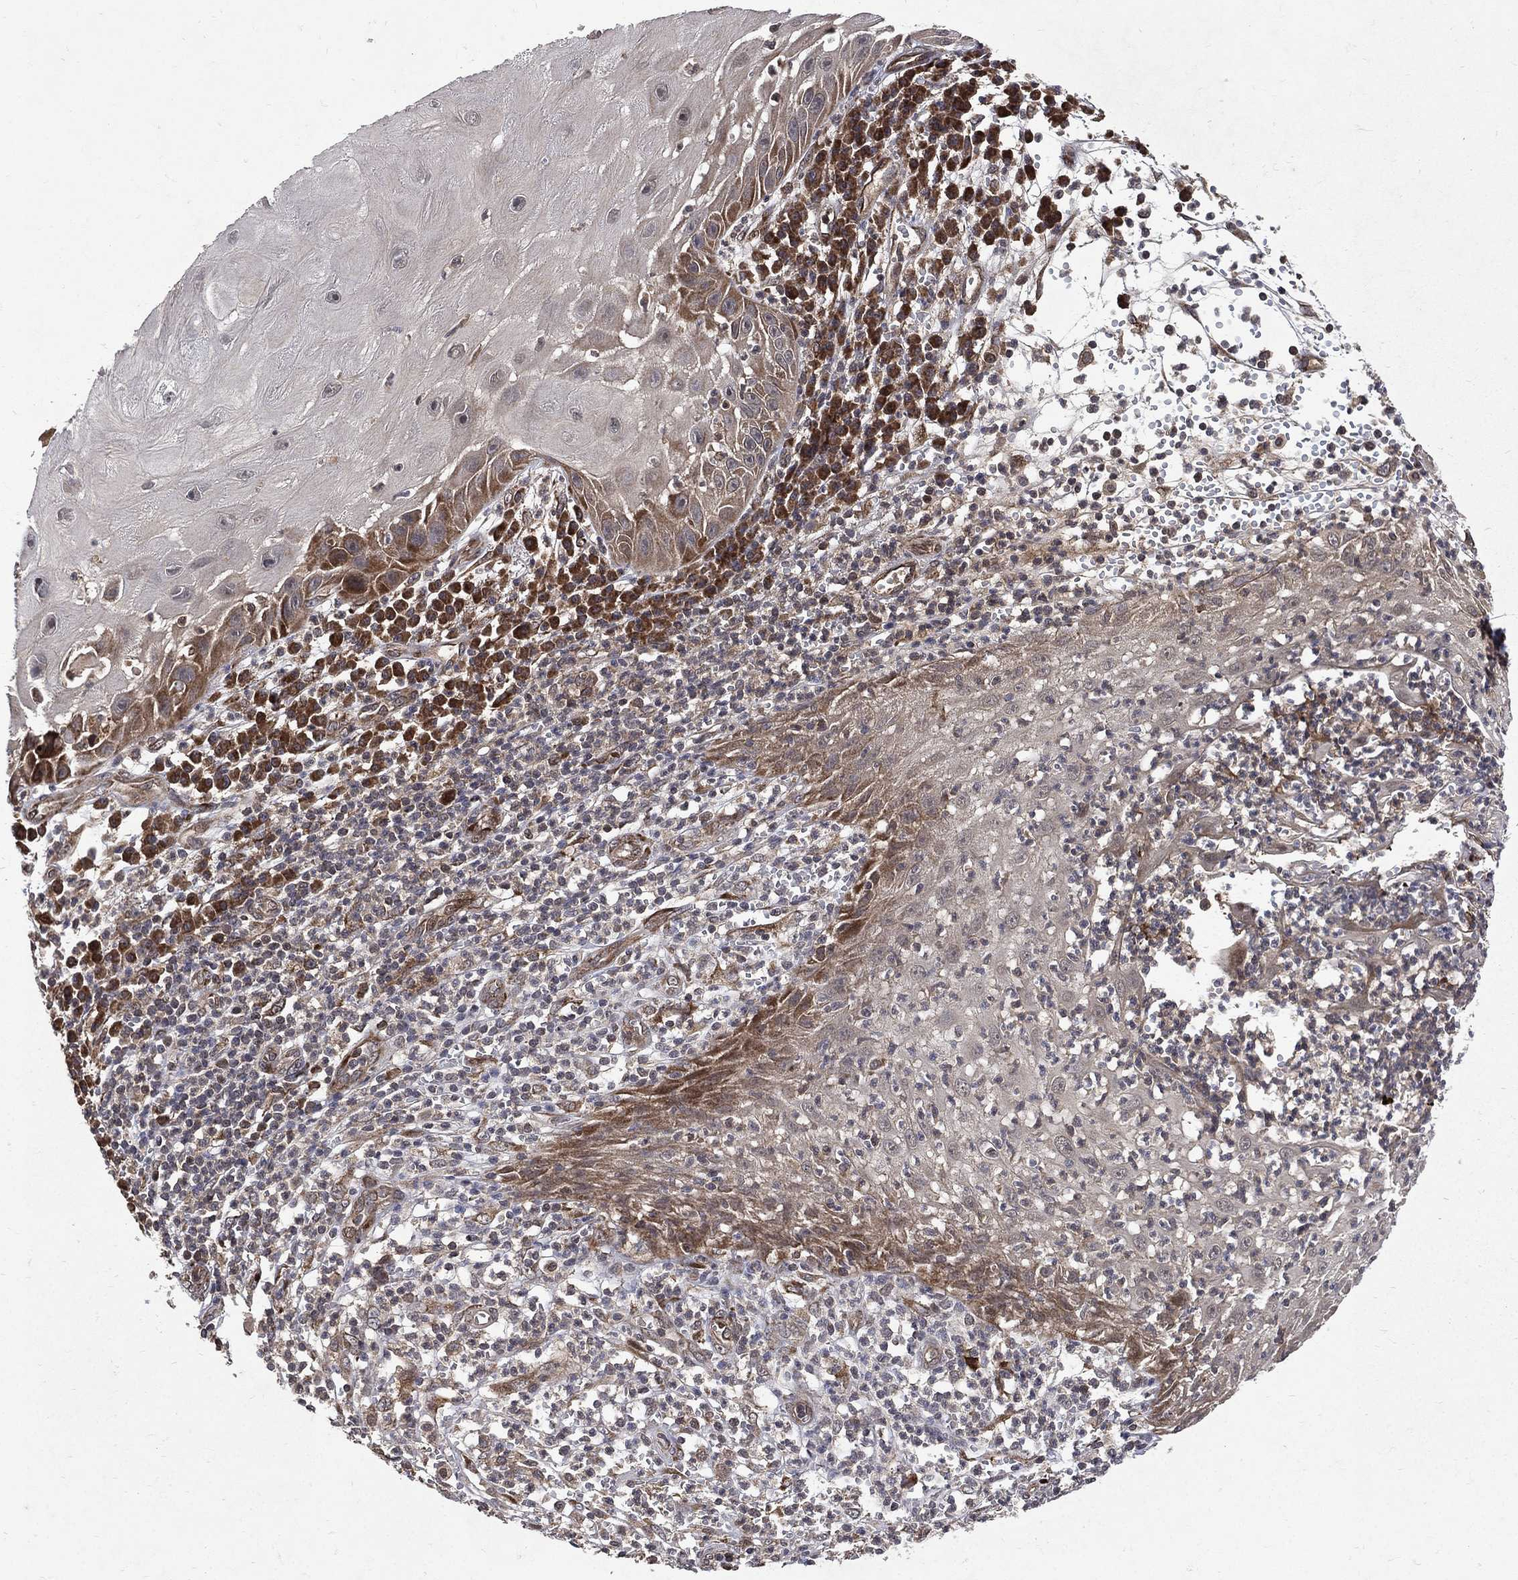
{"staining": {"intensity": "strong", "quantity": "<25%", "location": "cytoplasmic/membranous"}, "tissue": "skin cancer", "cell_type": "Tumor cells", "image_type": "cancer", "snomed": [{"axis": "morphology", "description": "Normal tissue, NOS"}, {"axis": "morphology", "description": "Squamous cell carcinoma, NOS"}, {"axis": "topography", "description": "Skin"}], "caption": "Protein positivity by immunohistochemistry (IHC) displays strong cytoplasmic/membranous positivity in approximately <25% of tumor cells in skin squamous cell carcinoma.", "gene": "RAB11FIP4", "patient": {"sex": "male", "age": 79}}